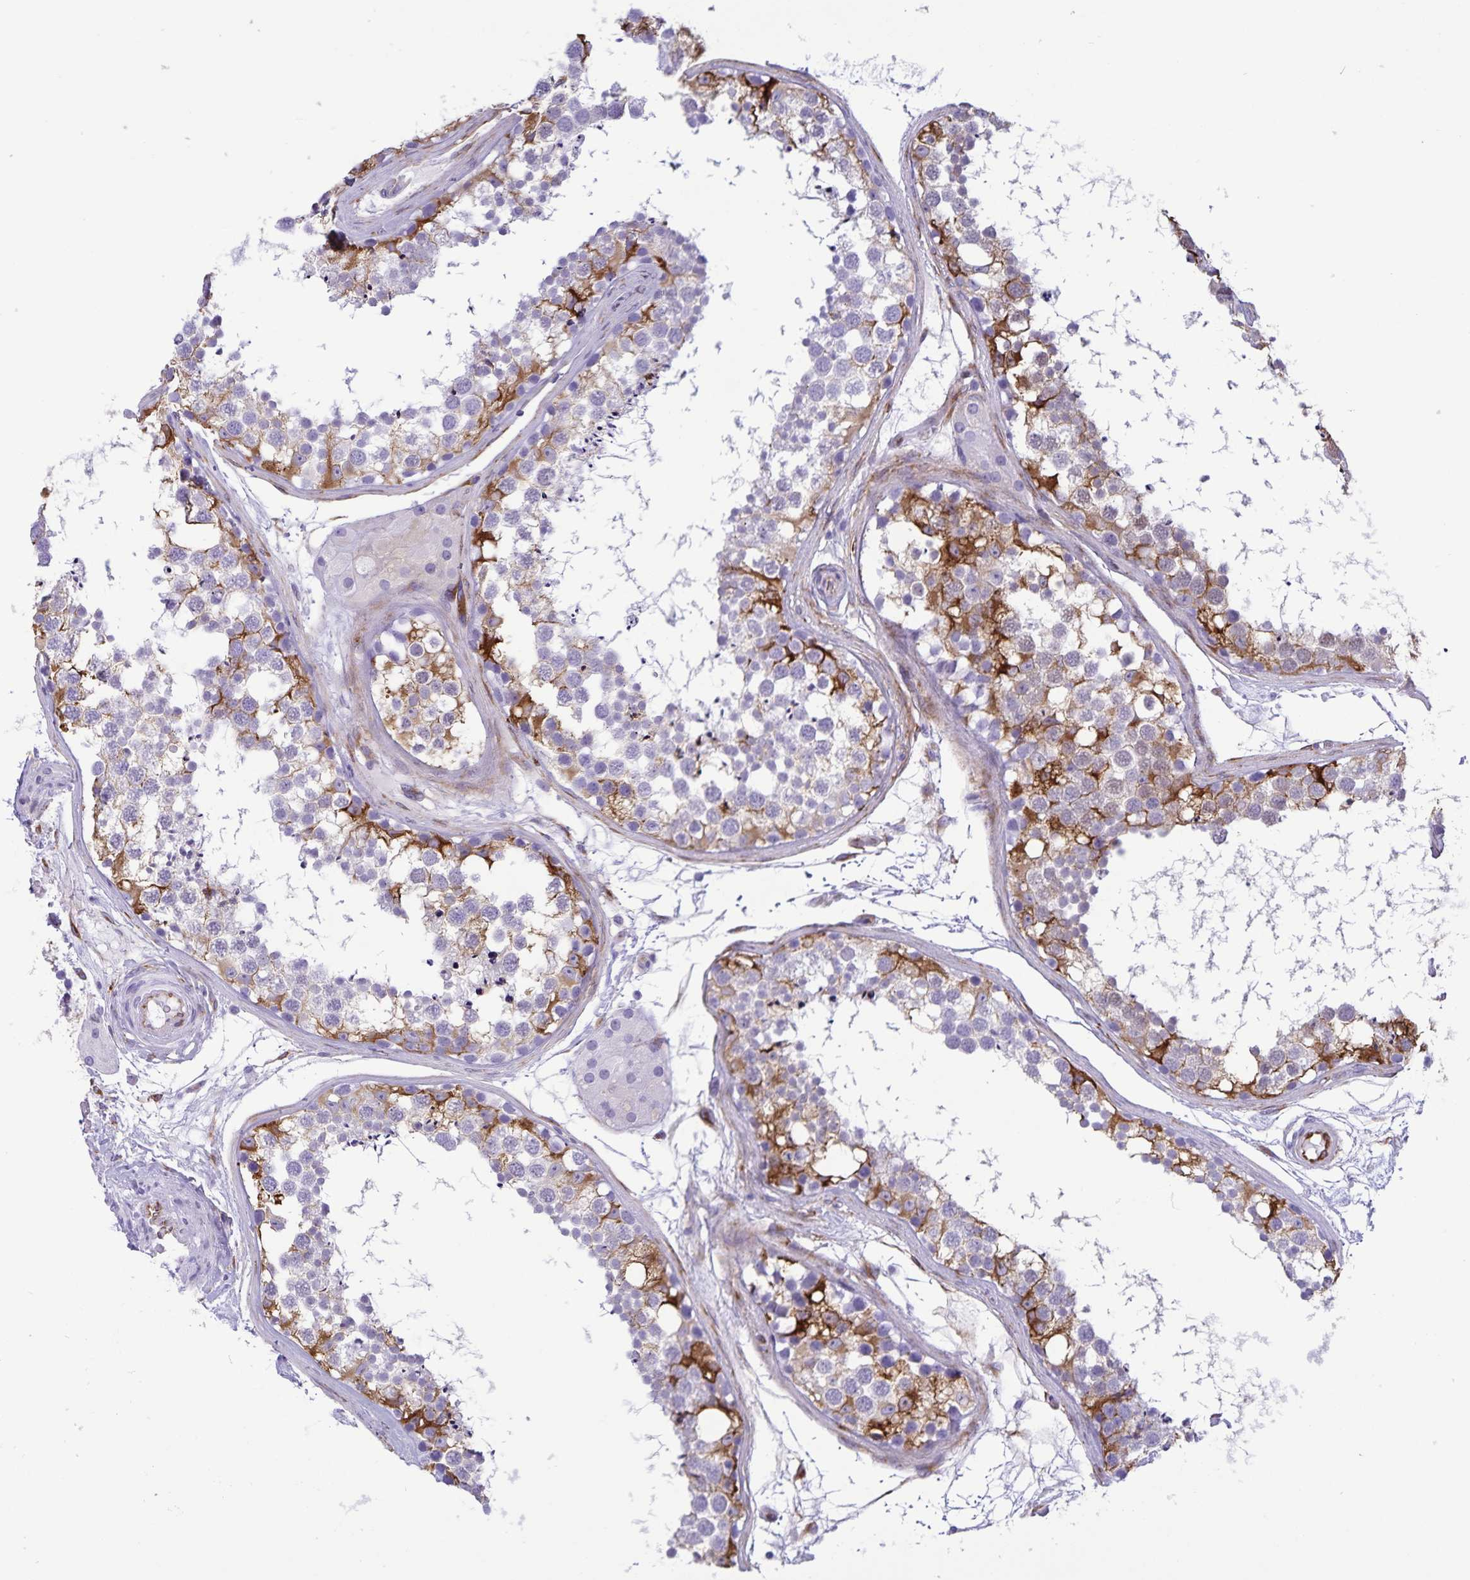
{"staining": {"intensity": "moderate", "quantity": "<25%", "location": "cytoplasmic/membranous"}, "tissue": "testis", "cell_type": "Cells in seminiferous ducts", "image_type": "normal", "snomed": [{"axis": "morphology", "description": "Normal tissue, NOS"}, {"axis": "morphology", "description": "Seminoma, NOS"}, {"axis": "topography", "description": "Testis"}], "caption": "This is a micrograph of IHC staining of benign testis, which shows moderate expression in the cytoplasmic/membranous of cells in seminiferous ducts.", "gene": "RCN1", "patient": {"sex": "male", "age": 65}}